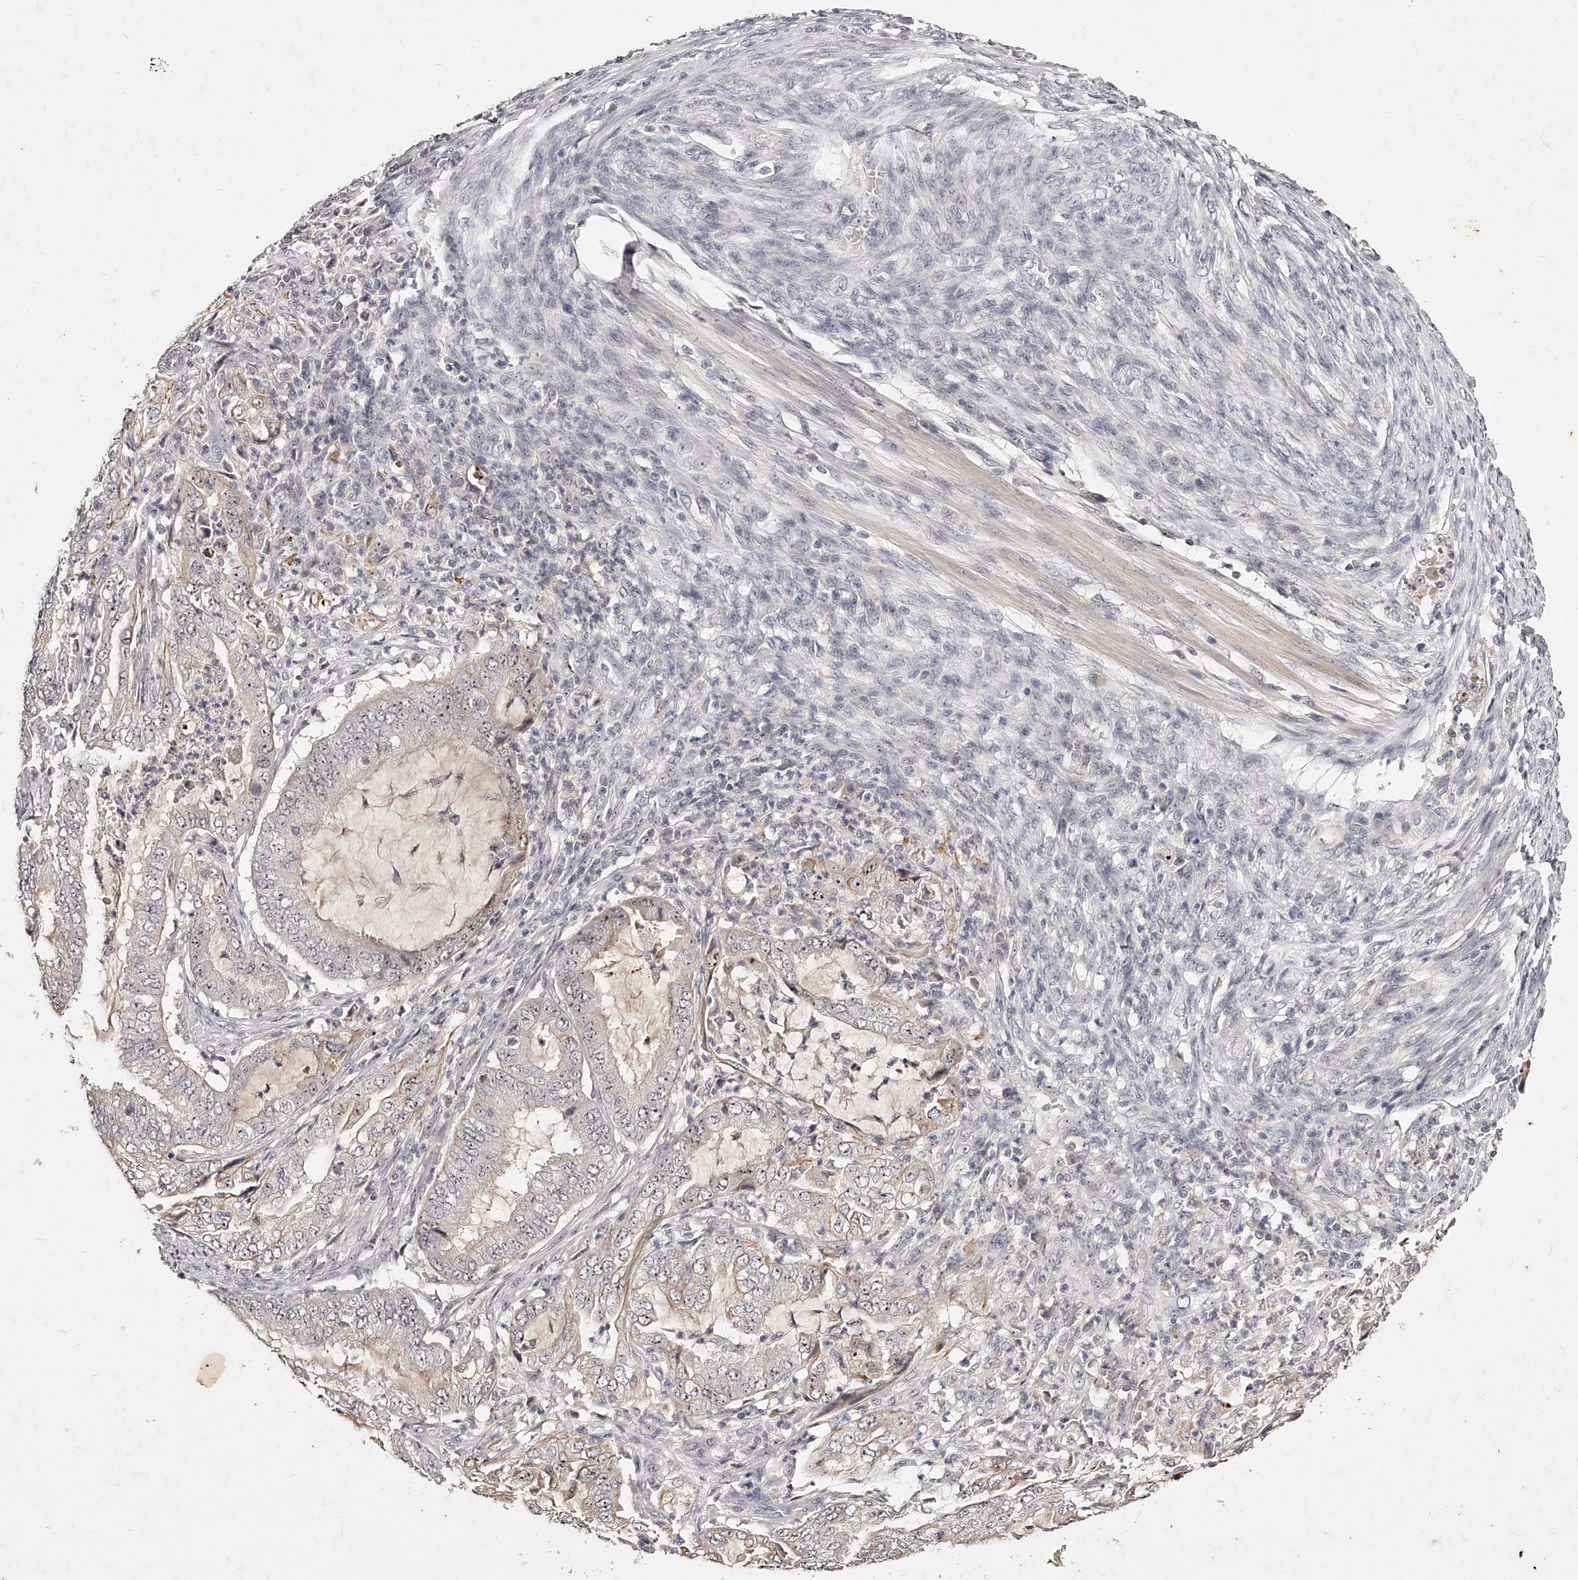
{"staining": {"intensity": "weak", "quantity": "<25%", "location": "nuclear"}, "tissue": "endometrial cancer", "cell_type": "Tumor cells", "image_type": "cancer", "snomed": [{"axis": "morphology", "description": "Adenocarcinoma, NOS"}, {"axis": "topography", "description": "Endometrium"}], "caption": "This is an immunohistochemistry photomicrograph of human endometrial cancer. There is no positivity in tumor cells.", "gene": "PHACTR1", "patient": {"sex": "female", "age": 51}}